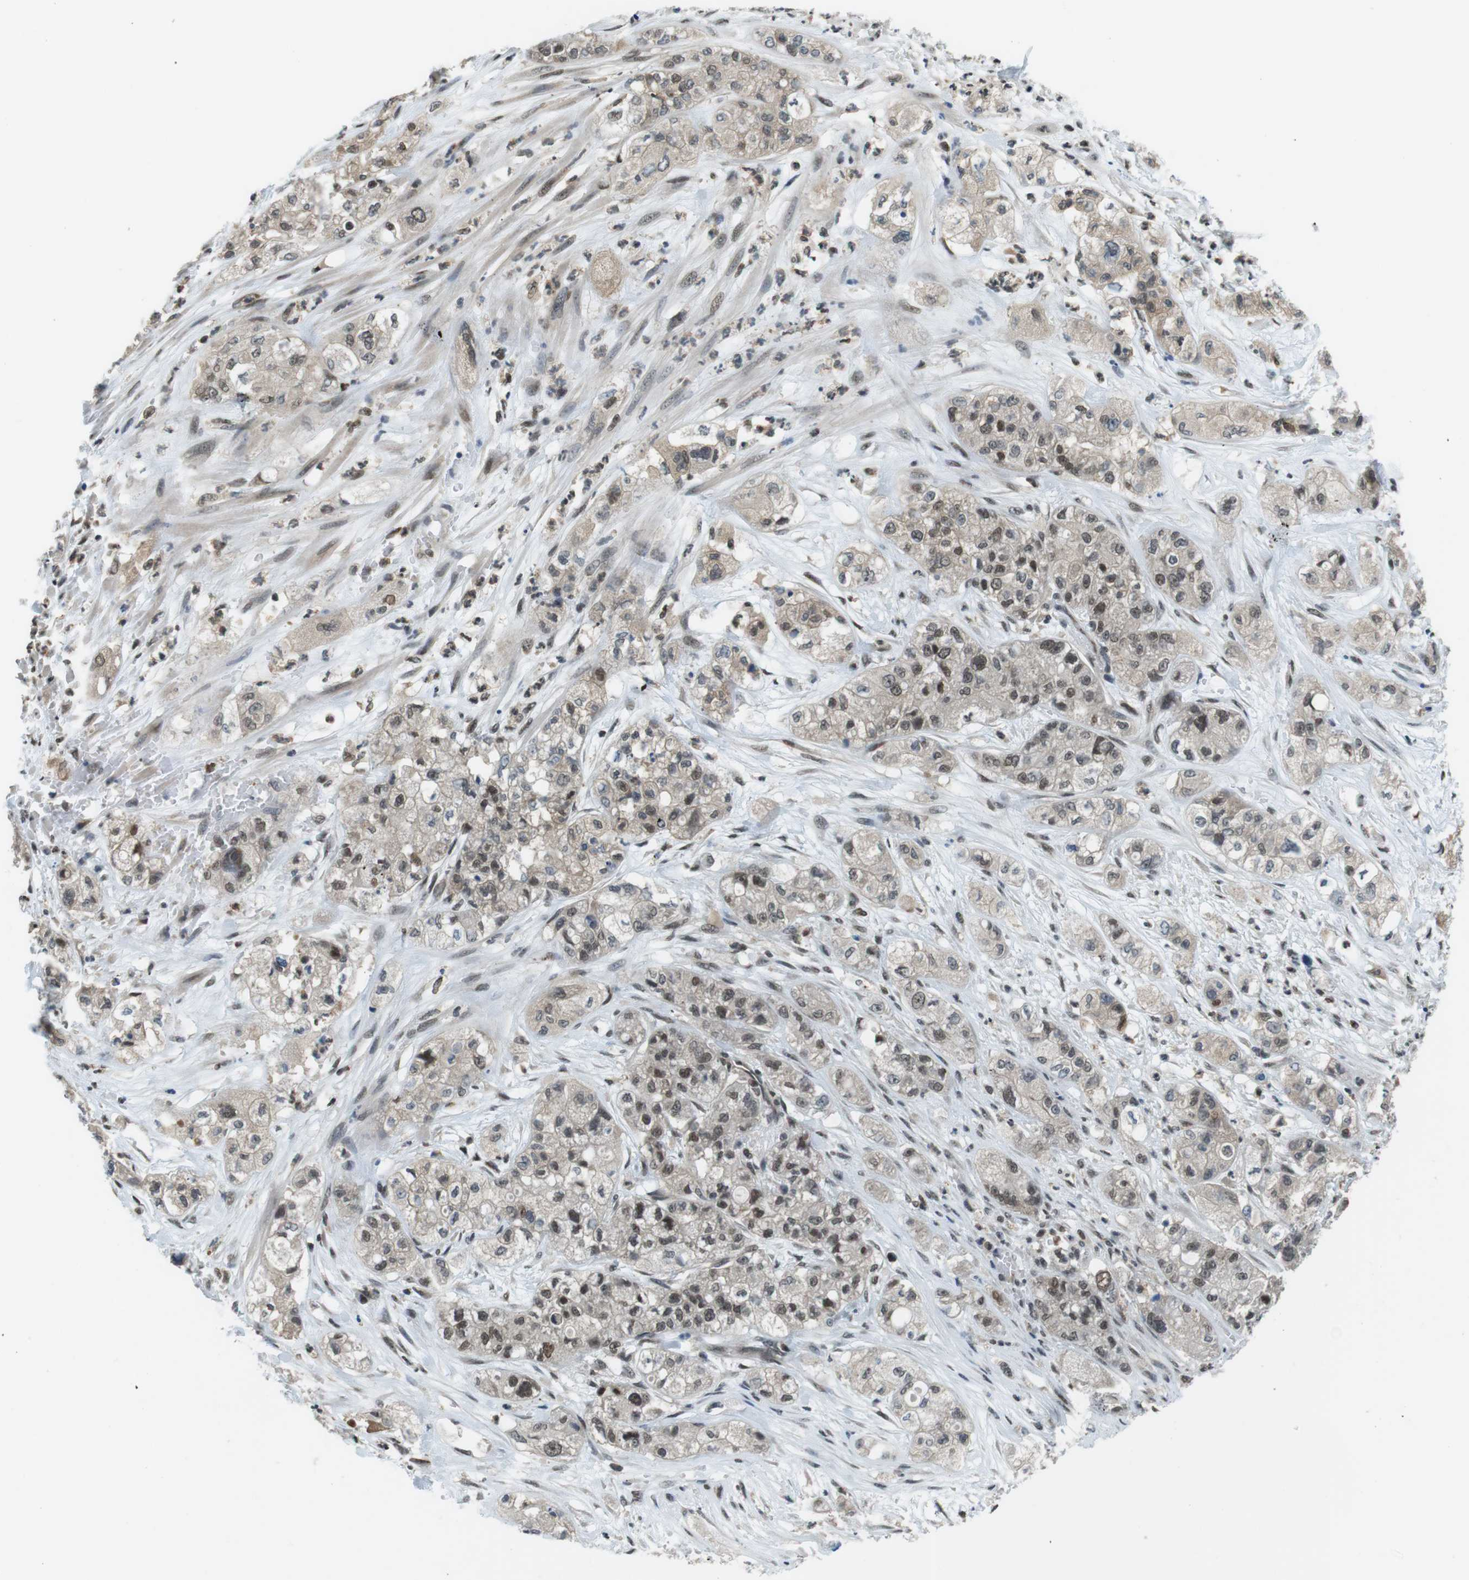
{"staining": {"intensity": "weak", "quantity": ">75%", "location": "cytoplasmic/membranous,nuclear"}, "tissue": "pancreatic cancer", "cell_type": "Tumor cells", "image_type": "cancer", "snomed": [{"axis": "morphology", "description": "Adenocarcinoma, NOS"}, {"axis": "topography", "description": "Pancreas"}], "caption": "Immunohistochemistry micrograph of neoplastic tissue: human pancreatic cancer (adenocarcinoma) stained using immunohistochemistry (IHC) reveals low levels of weak protein expression localized specifically in the cytoplasmic/membranous and nuclear of tumor cells, appearing as a cytoplasmic/membranous and nuclear brown color.", "gene": "NEK4", "patient": {"sex": "female", "age": 78}}